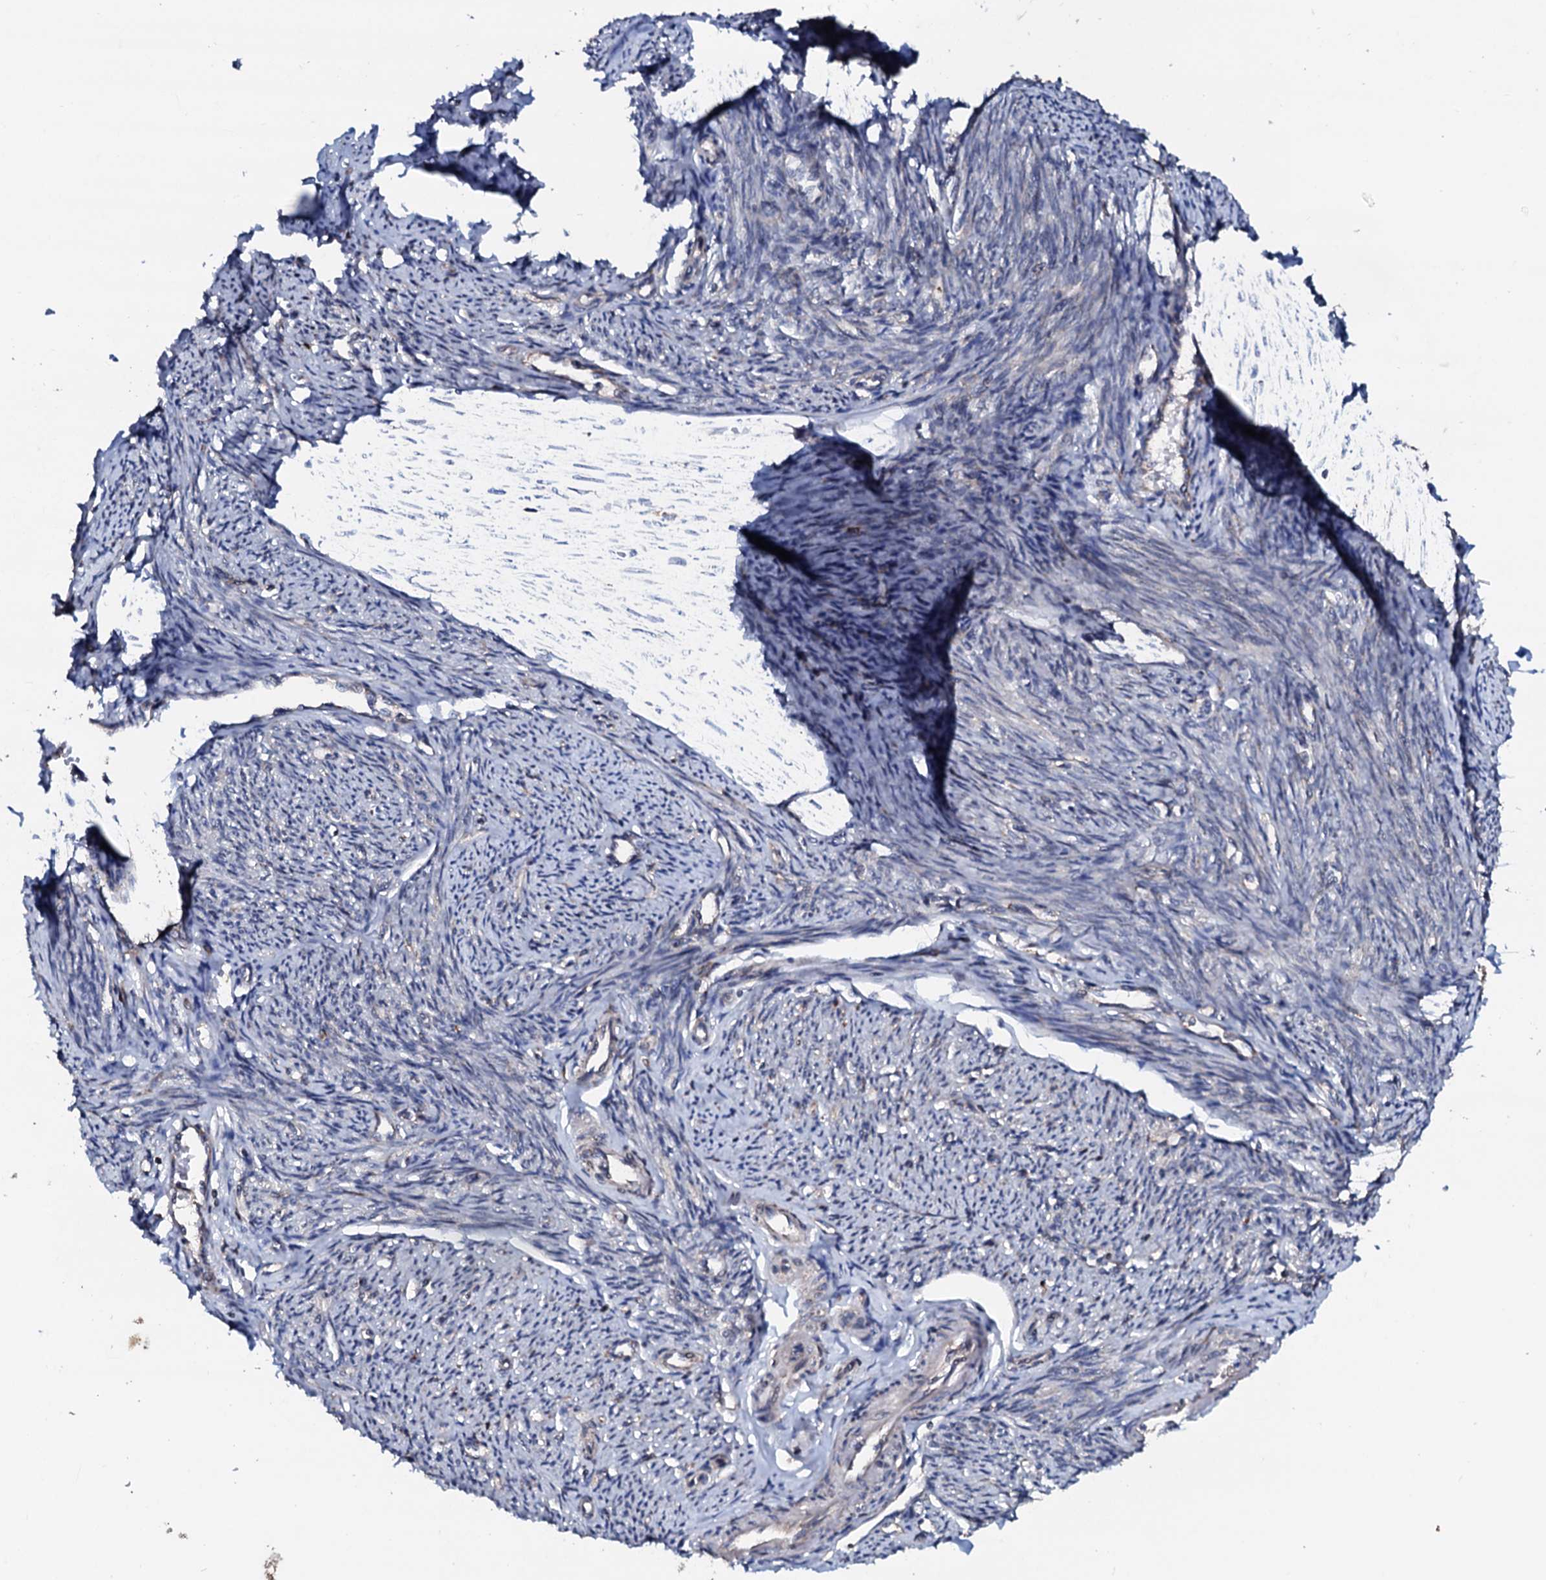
{"staining": {"intensity": "moderate", "quantity": "25%-75%", "location": "cytoplasmic/membranous"}, "tissue": "smooth muscle", "cell_type": "Smooth muscle cells", "image_type": "normal", "snomed": [{"axis": "morphology", "description": "Normal tissue, NOS"}, {"axis": "topography", "description": "Smooth muscle"}, {"axis": "topography", "description": "Uterus"}], "caption": "A brown stain highlights moderate cytoplasmic/membranous positivity of a protein in smooth muscle cells of normal smooth muscle.", "gene": "ENSG00000256591", "patient": {"sex": "female", "age": 59}}